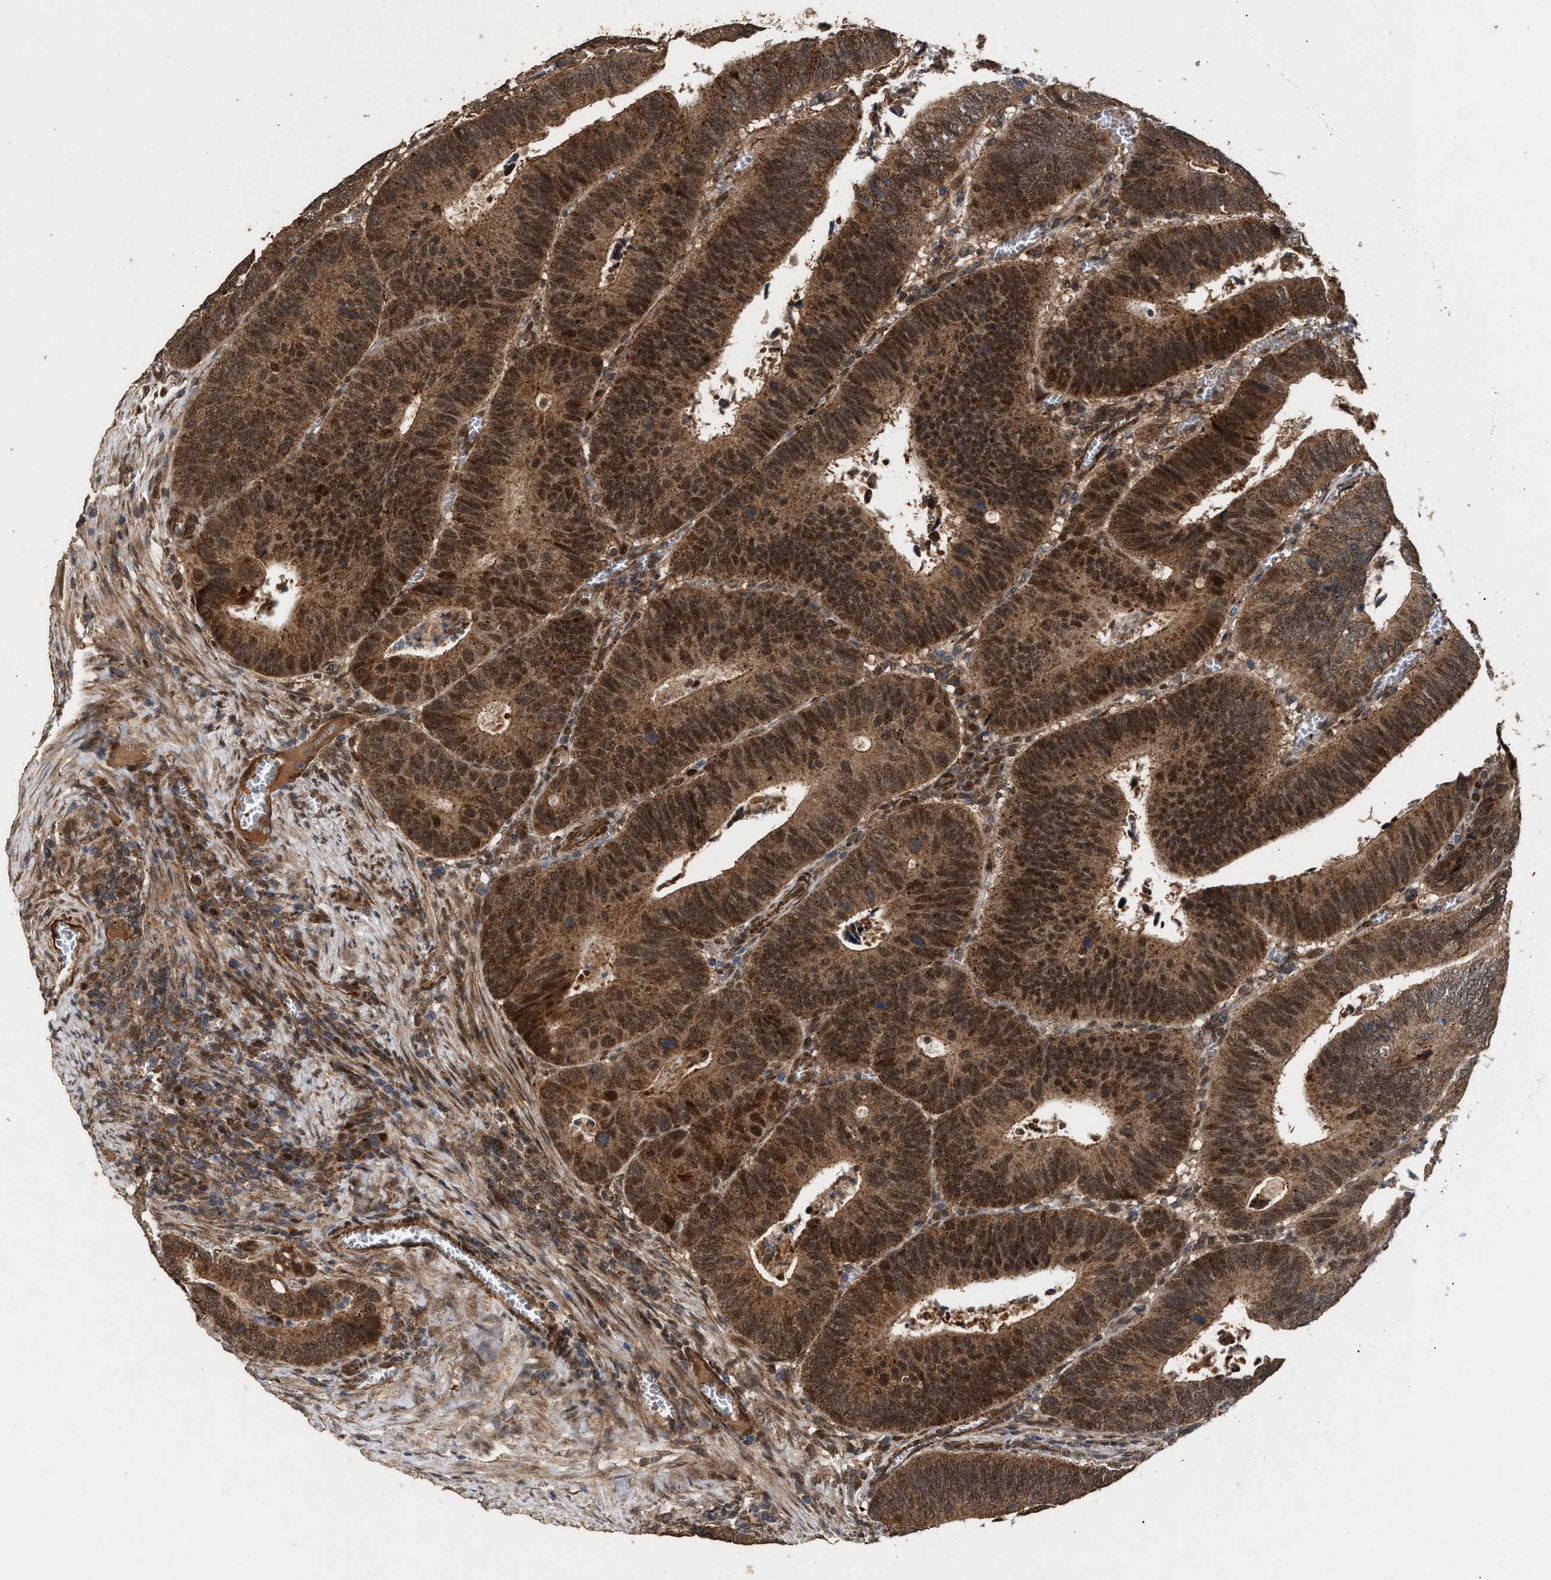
{"staining": {"intensity": "strong", "quantity": ">75%", "location": "cytoplasmic/membranous,nuclear"}, "tissue": "colorectal cancer", "cell_type": "Tumor cells", "image_type": "cancer", "snomed": [{"axis": "morphology", "description": "Inflammation, NOS"}, {"axis": "morphology", "description": "Adenocarcinoma, NOS"}, {"axis": "topography", "description": "Colon"}], "caption": "IHC image of colorectal cancer (adenocarcinoma) stained for a protein (brown), which demonstrates high levels of strong cytoplasmic/membranous and nuclear positivity in approximately >75% of tumor cells.", "gene": "ZNHIT6", "patient": {"sex": "male", "age": 72}}